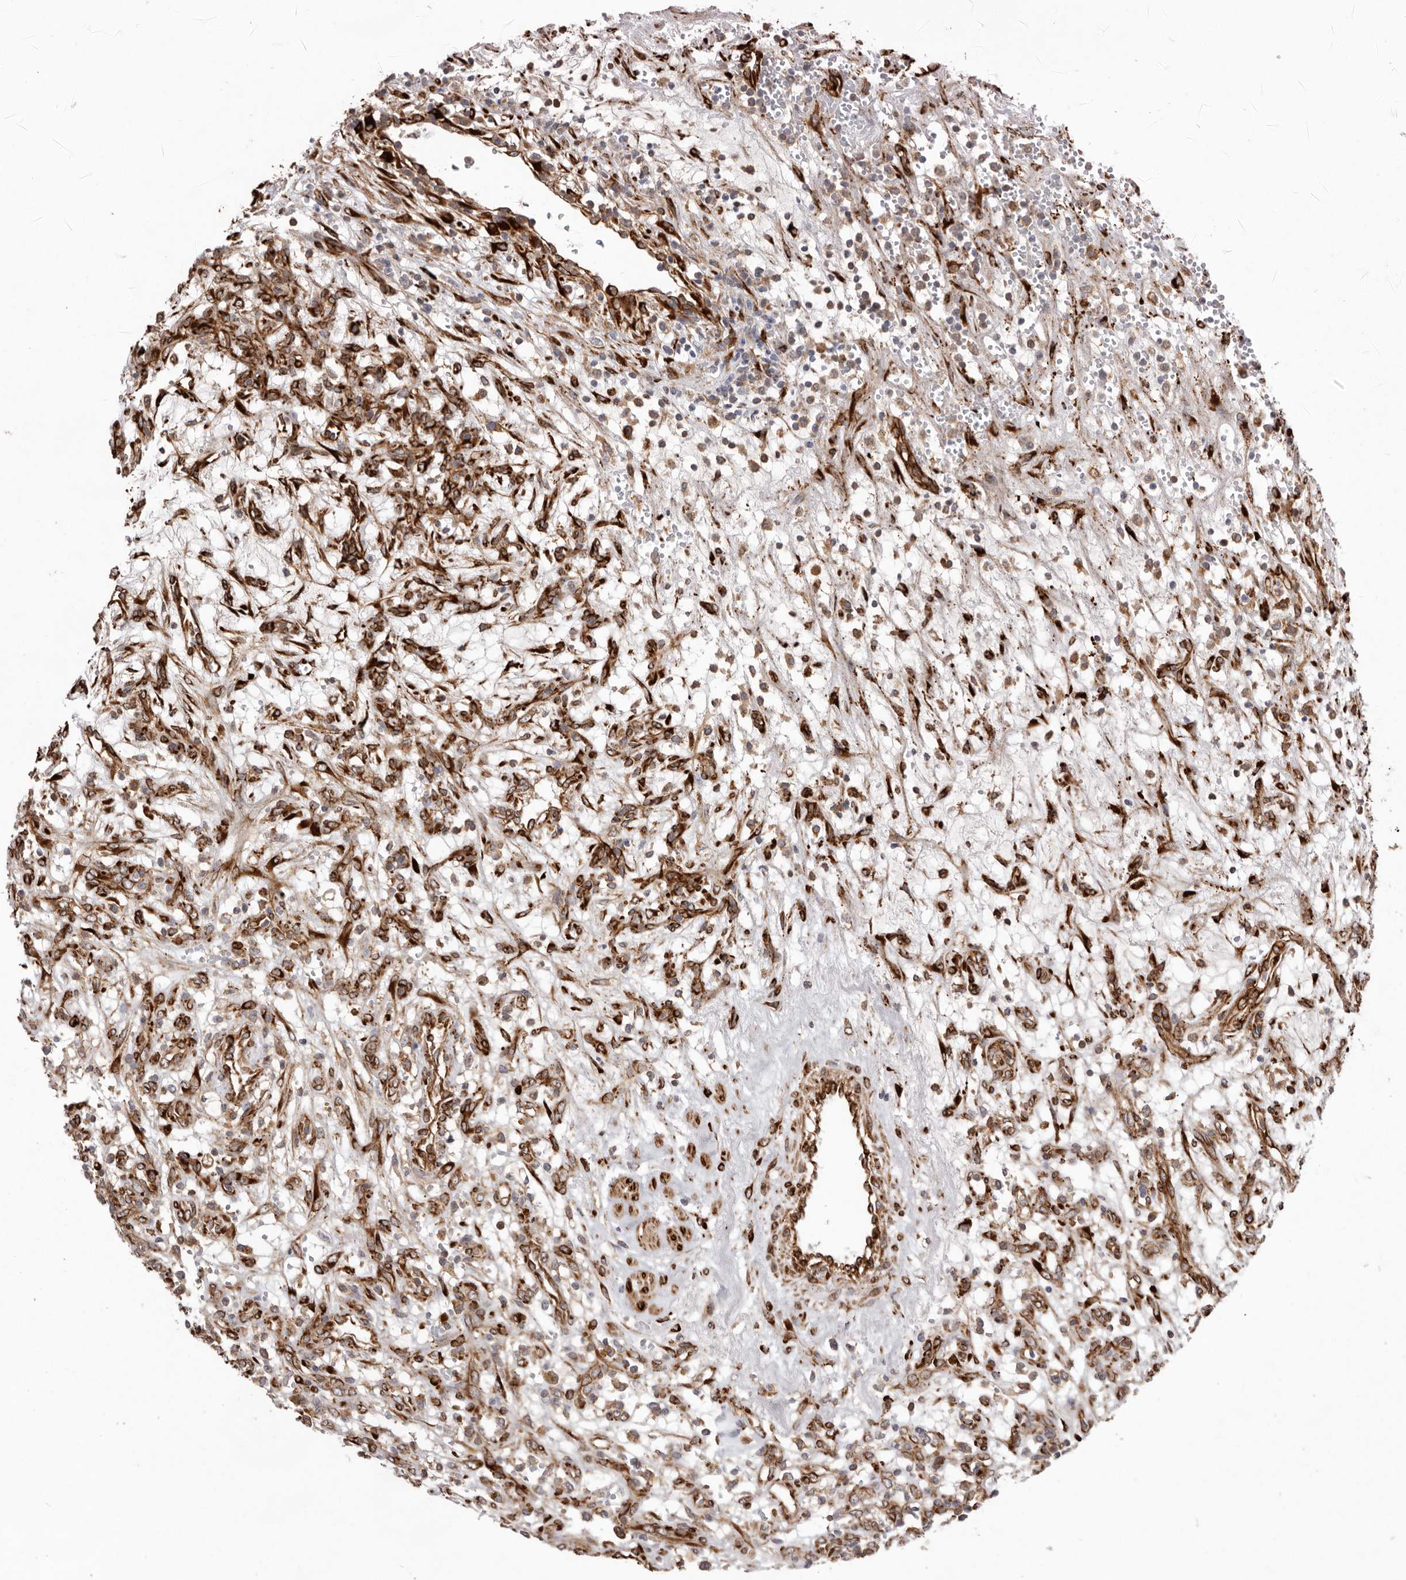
{"staining": {"intensity": "weak", "quantity": ">75%", "location": "cytoplasmic/membranous"}, "tissue": "renal cancer", "cell_type": "Tumor cells", "image_type": "cancer", "snomed": [{"axis": "morphology", "description": "Adenocarcinoma, NOS"}, {"axis": "topography", "description": "Kidney"}], "caption": "Human adenocarcinoma (renal) stained for a protein (brown) displays weak cytoplasmic/membranous positive staining in approximately >75% of tumor cells.", "gene": "WDTC1", "patient": {"sex": "female", "age": 57}}